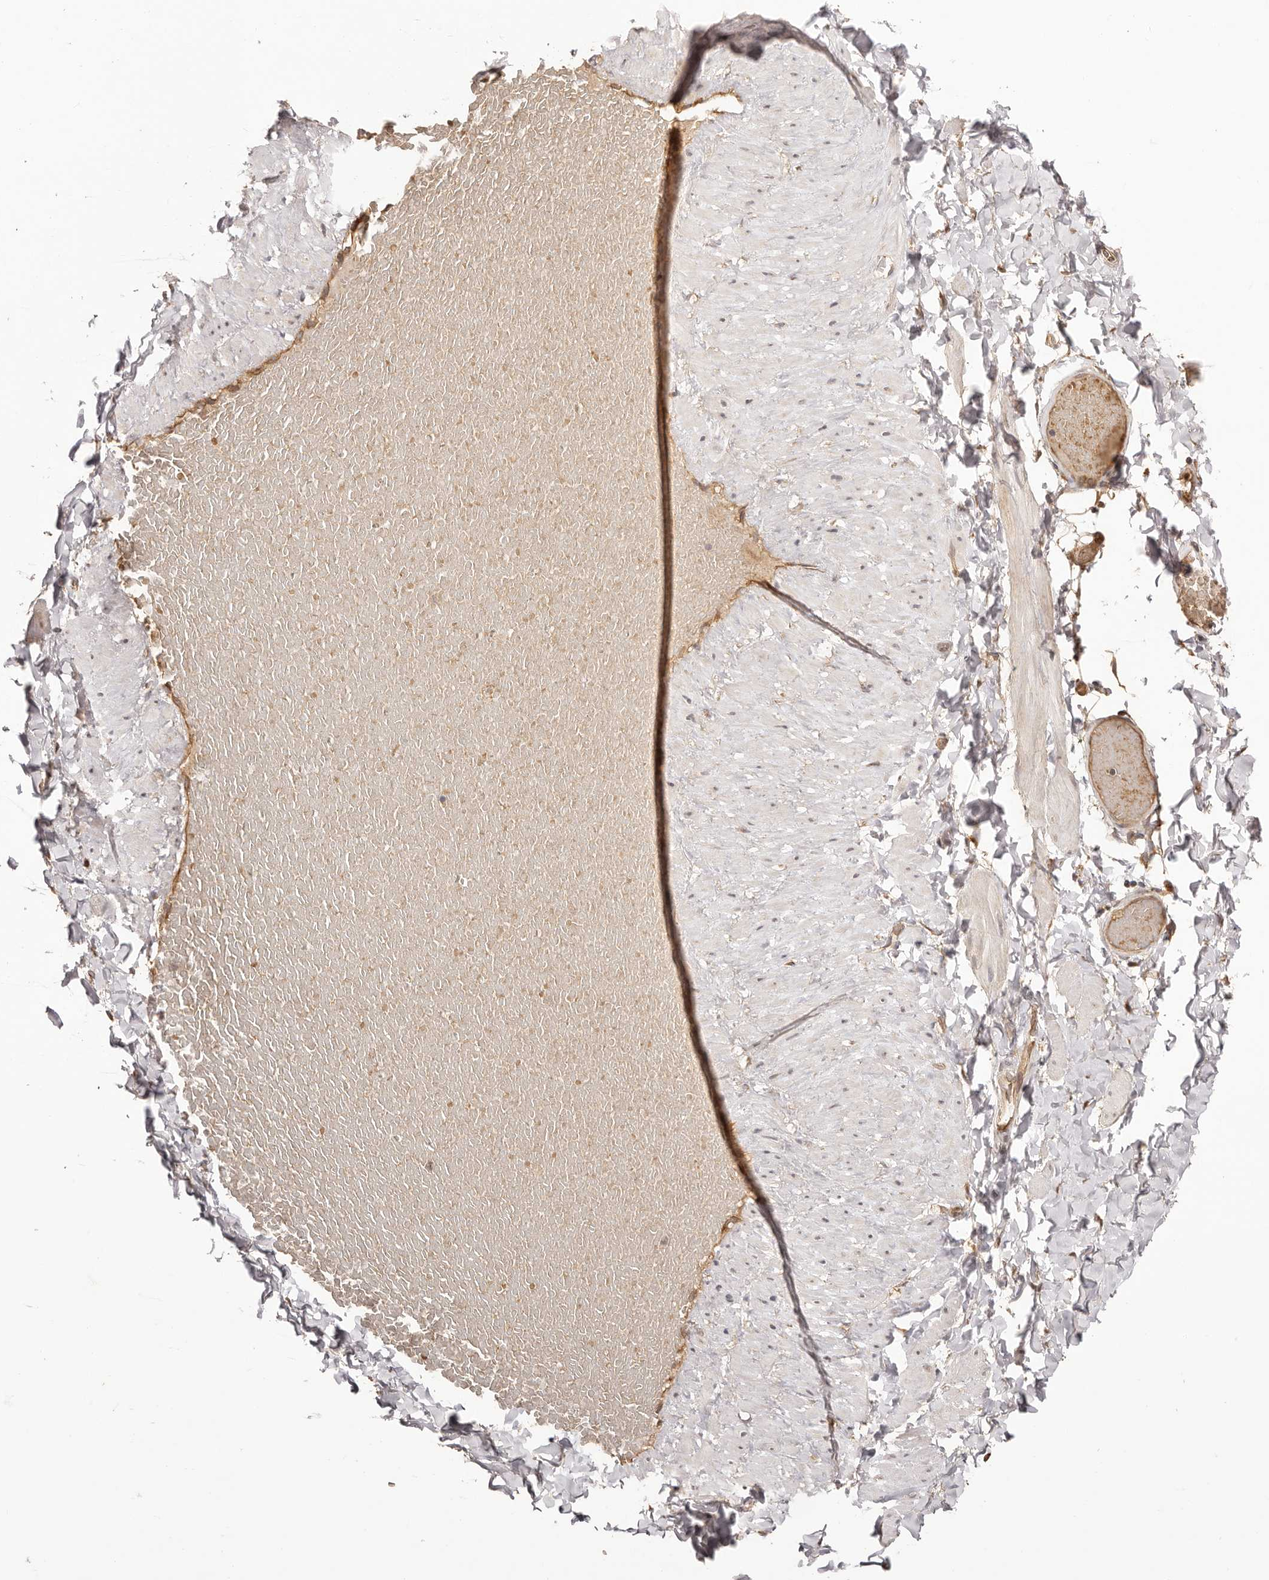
{"staining": {"intensity": "moderate", "quantity": ">75%", "location": "cytoplasmic/membranous"}, "tissue": "adipose tissue", "cell_type": "Adipocytes", "image_type": "normal", "snomed": [{"axis": "morphology", "description": "Normal tissue, NOS"}, {"axis": "topography", "description": "Adipose tissue"}, {"axis": "topography", "description": "Vascular tissue"}, {"axis": "topography", "description": "Peripheral nerve tissue"}], "caption": "A brown stain shows moderate cytoplasmic/membranous staining of a protein in adipocytes of normal human adipose tissue. Using DAB (brown) and hematoxylin (blue) stains, captured at high magnification using brightfield microscopy.", "gene": "UBR2", "patient": {"sex": "male", "age": 25}}